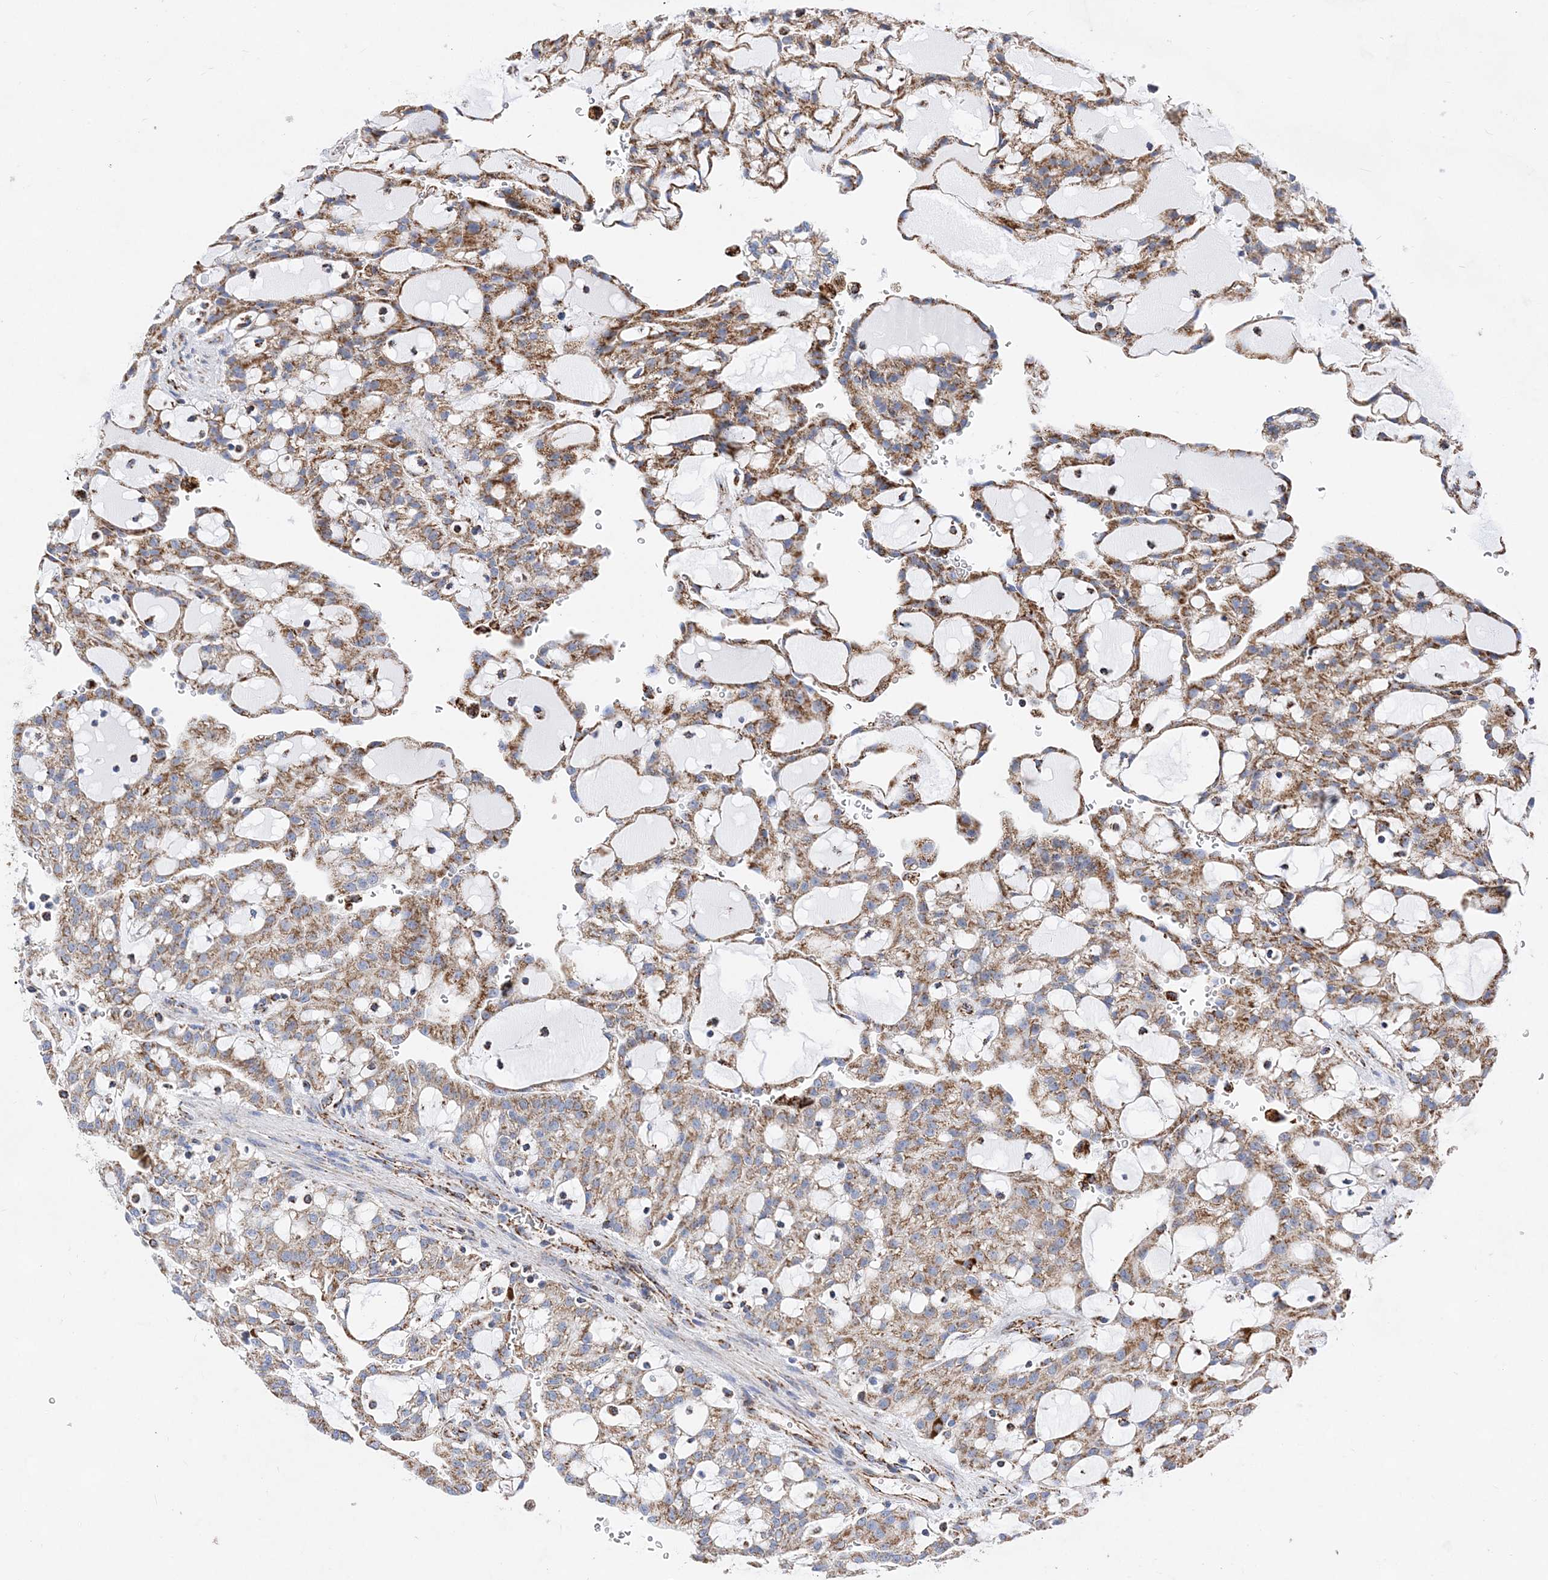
{"staining": {"intensity": "moderate", "quantity": ">75%", "location": "cytoplasmic/membranous"}, "tissue": "renal cancer", "cell_type": "Tumor cells", "image_type": "cancer", "snomed": [{"axis": "morphology", "description": "Adenocarcinoma, NOS"}, {"axis": "topography", "description": "Kidney"}], "caption": "A brown stain highlights moderate cytoplasmic/membranous expression of a protein in human renal adenocarcinoma tumor cells.", "gene": "ACOT9", "patient": {"sex": "male", "age": 63}}